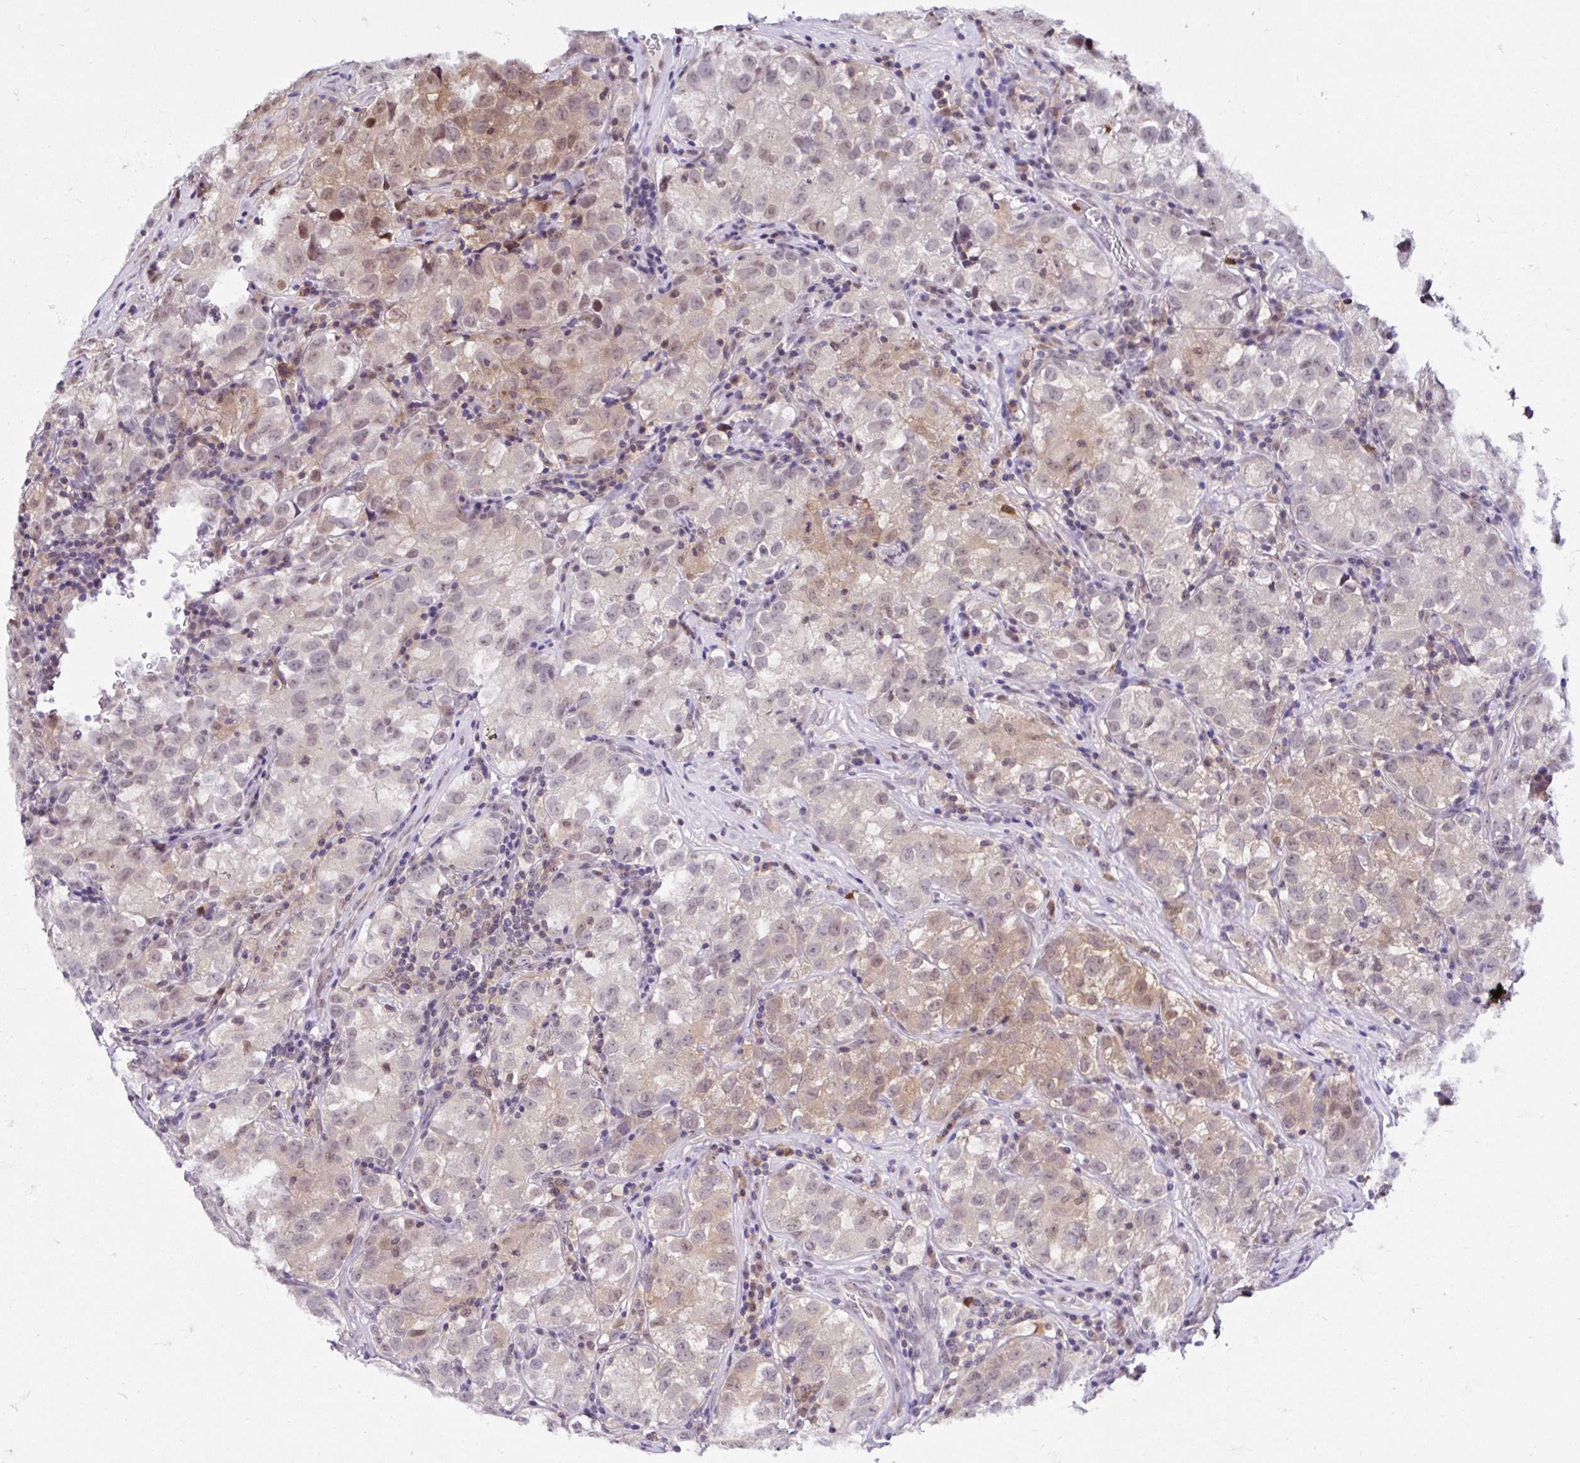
{"staining": {"intensity": "moderate", "quantity": "<25%", "location": "cytoplasmic/membranous"}, "tissue": "testis cancer", "cell_type": "Tumor cells", "image_type": "cancer", "snomed": [{"axis": "morphology", "description": "Seminoma, NOS"}, {"axis": "morphology", "description": "Carcinoma, Embryonal, NOS"}, {"axis": "topography", "description": "Testis"}], "caption": "There is low levels of moderate cytoplasmic/membranous positivity in tumor cells of testis cancer, as demonstrated by immunohistochemical staining (brown color).", "gene": "PIN4", "patient": {"sex": "male", "age": 43}}